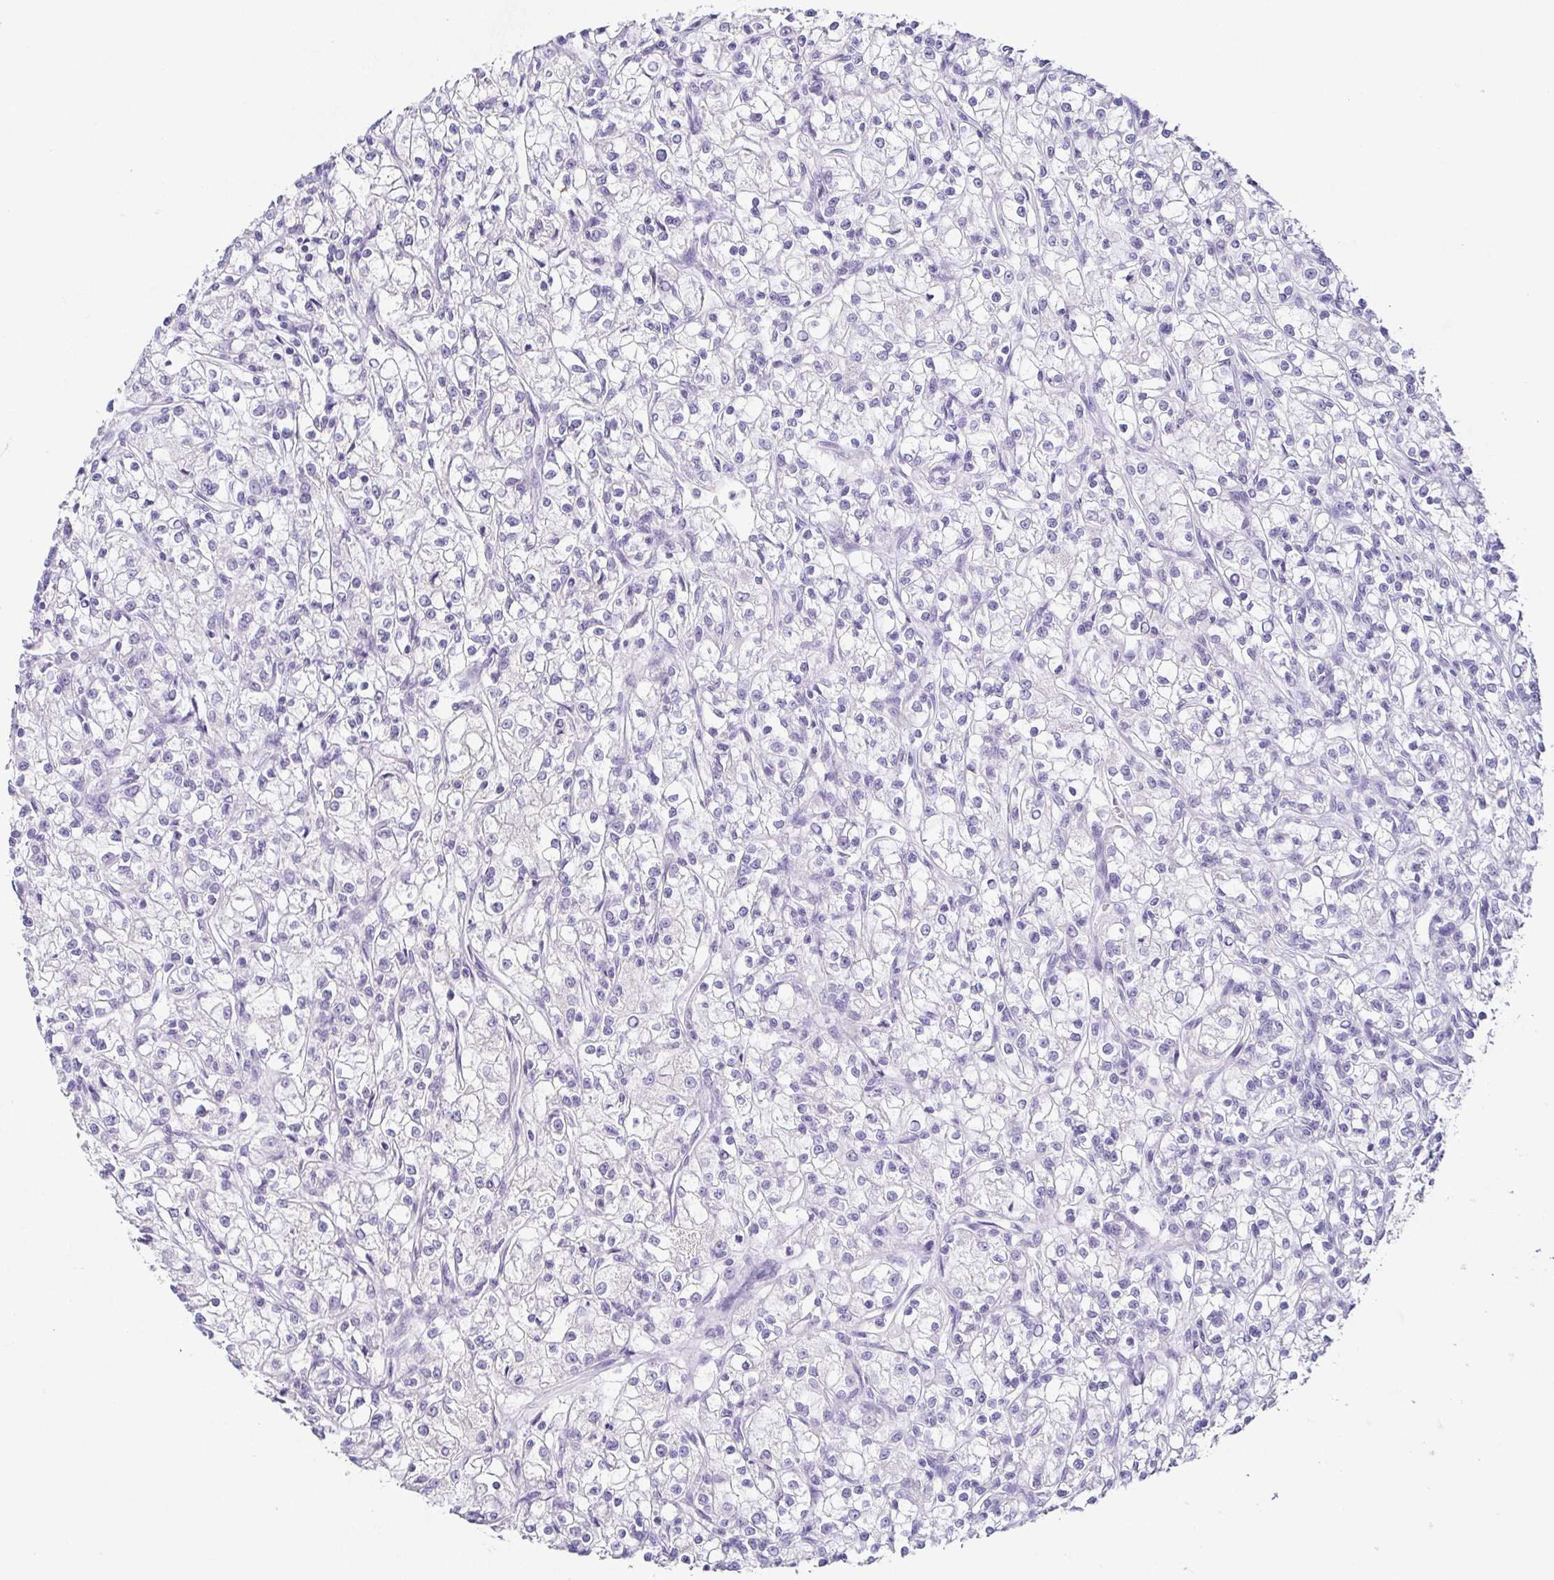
{"staining": {"intensity": "negative", "quantity": "none", "location": "none"}, "tissue": "renal cancer", "cell_type": "Tumor cells", "image_type": "cancer", "snomed": [{"axis": "morphology", "description": "Adenocarcinoma, NOS"}, {"axis": "topography", "description": "Kidney"}], "caption": "Human renal adenocarcinoma stained for a protein using immunohistochemistry reveals no positivity in tumor cells.", "gene": "TP73", "patient": {"sex": "female", "age": 59}}